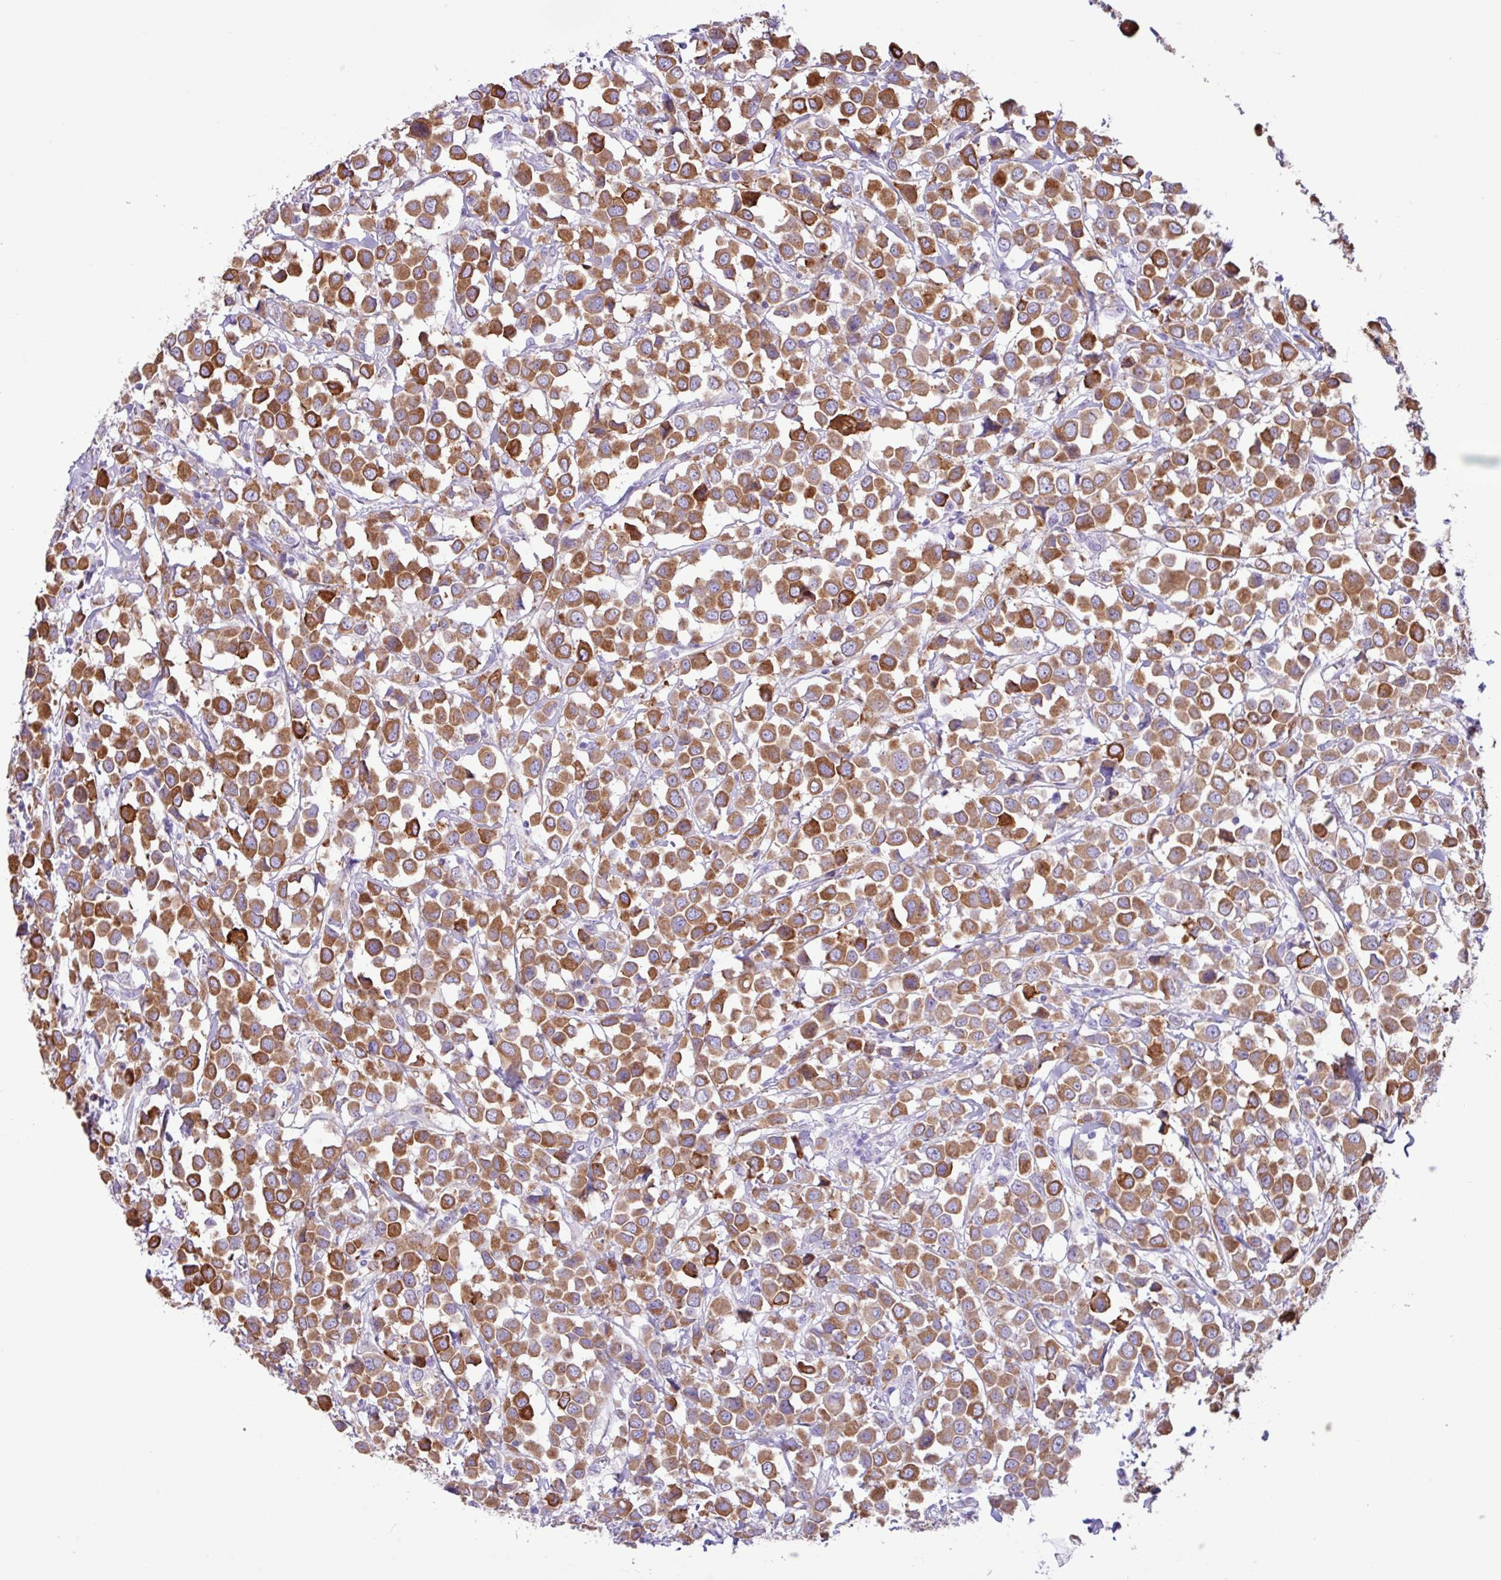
{"staining": {"intensity": "strong", "quantity": ">75%", "location": "cytoplasmic/membranous"}, "tissue": "breast cancer", "cell_type": "Tumor cells", "image_type": "cancer", "snomed": [{"axis": "morphology", "description": "Duct carcinoma"}, {"axis": "topography", "description": "Breast"}], "caption": "Protein expression by IHC exhibits strong cytoplasmic/membranous positivity in approximately >75% of tumor cells in breast cancer.", "gene": "SLC38A1", "patient": {"sex": "female", "age": 61}}